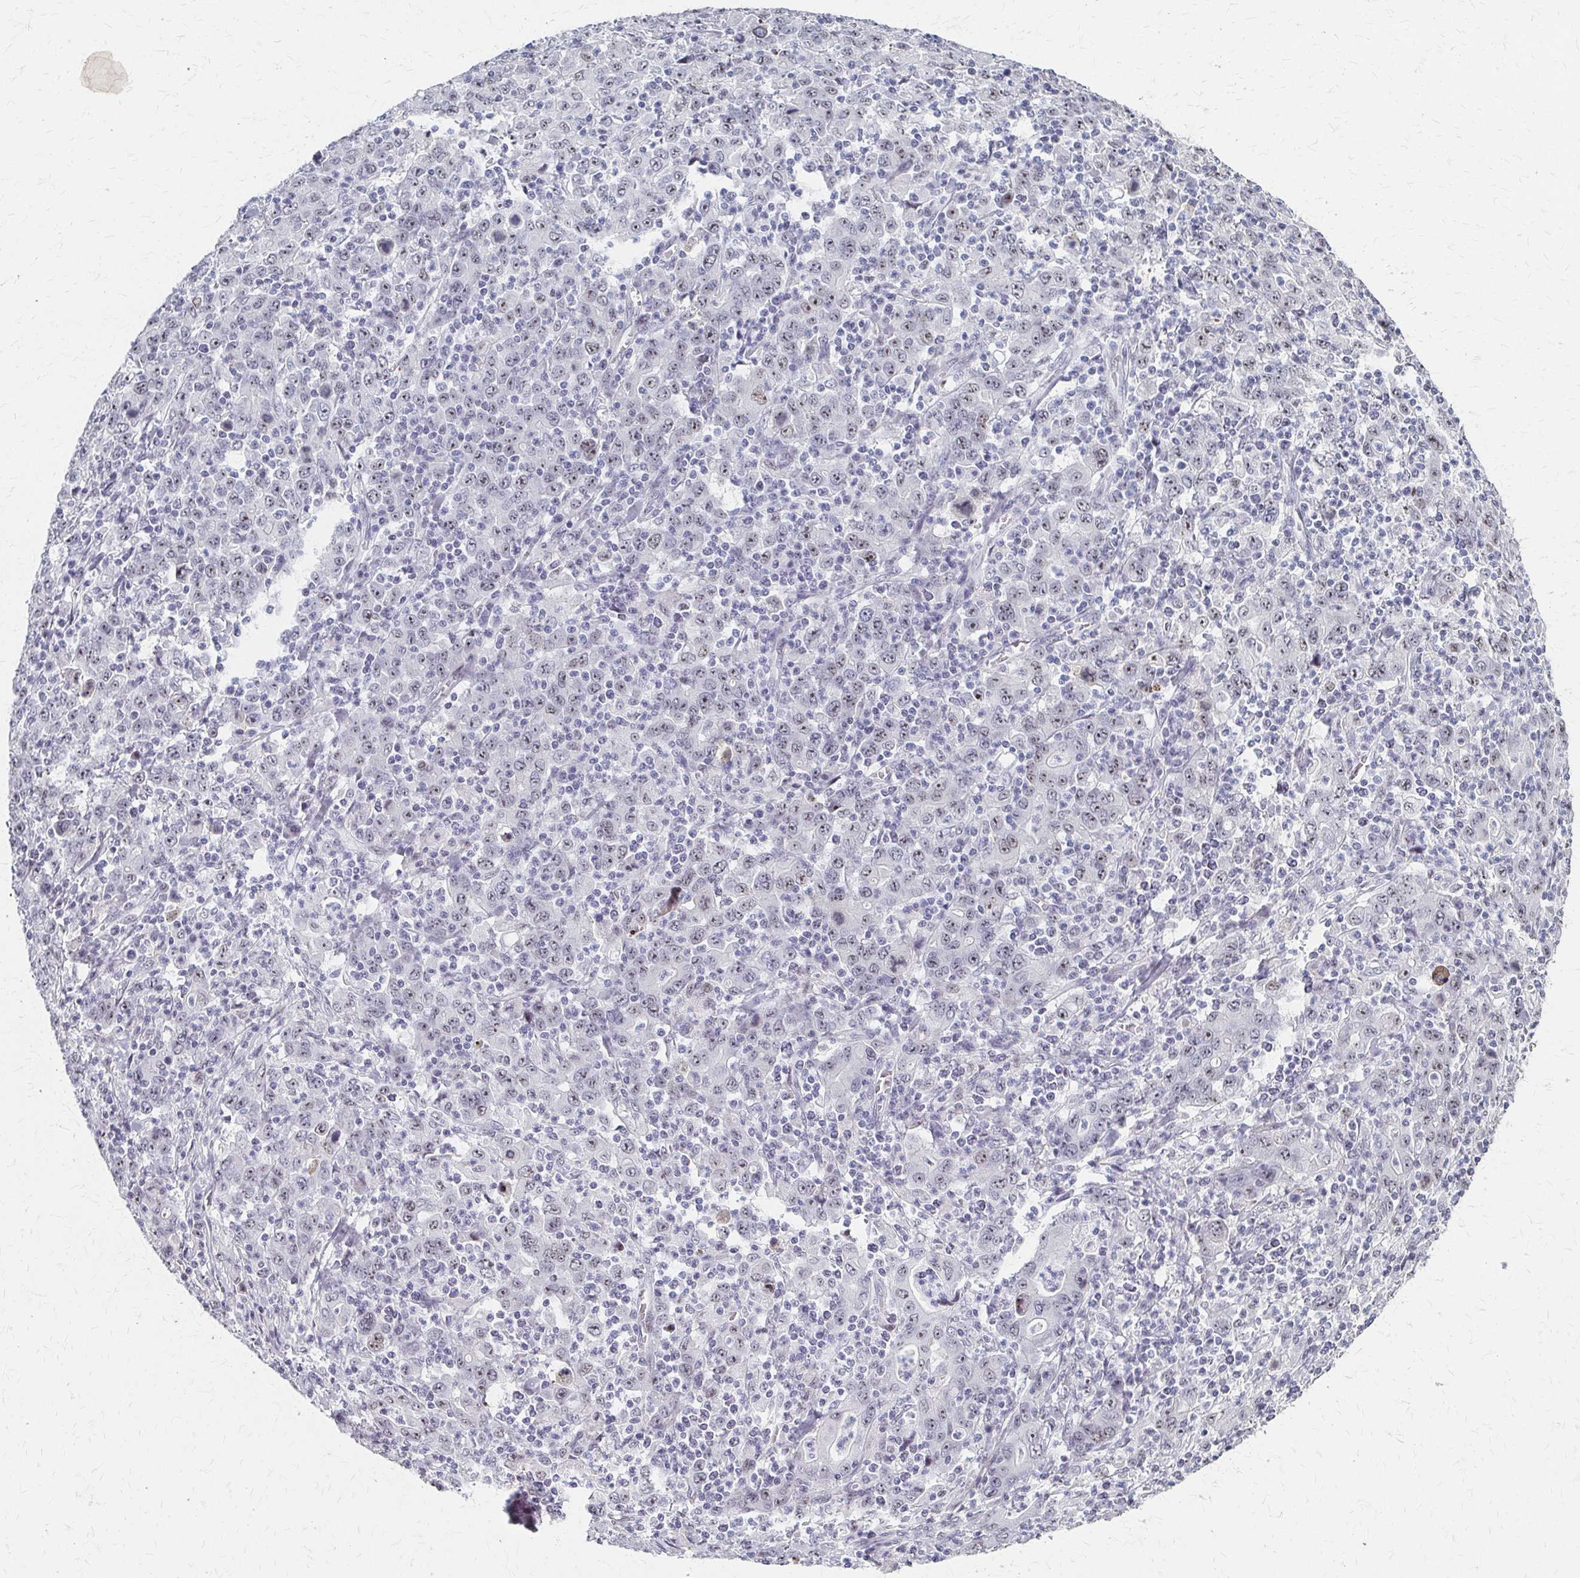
{"staining": {"intensity": "weak", "quantity": "<25%", "location": "nuclear"}, "tissue": "stomach cancer", "cell_type": "Tumor cells", "image_type": "cancer", "snomed": [{"axis": "morphology", "description": "Adenocarcinoma, NOS"}, {"axis": "topography", "description": "Stomach, upper"}], "caption": "An immunohistochemistry photomicrograph of stomach cancer is shown. There is no staining in tumor cells of stomach cancer.", "gene": "PES1", "patient": {"sex": "male", "age": 69}}